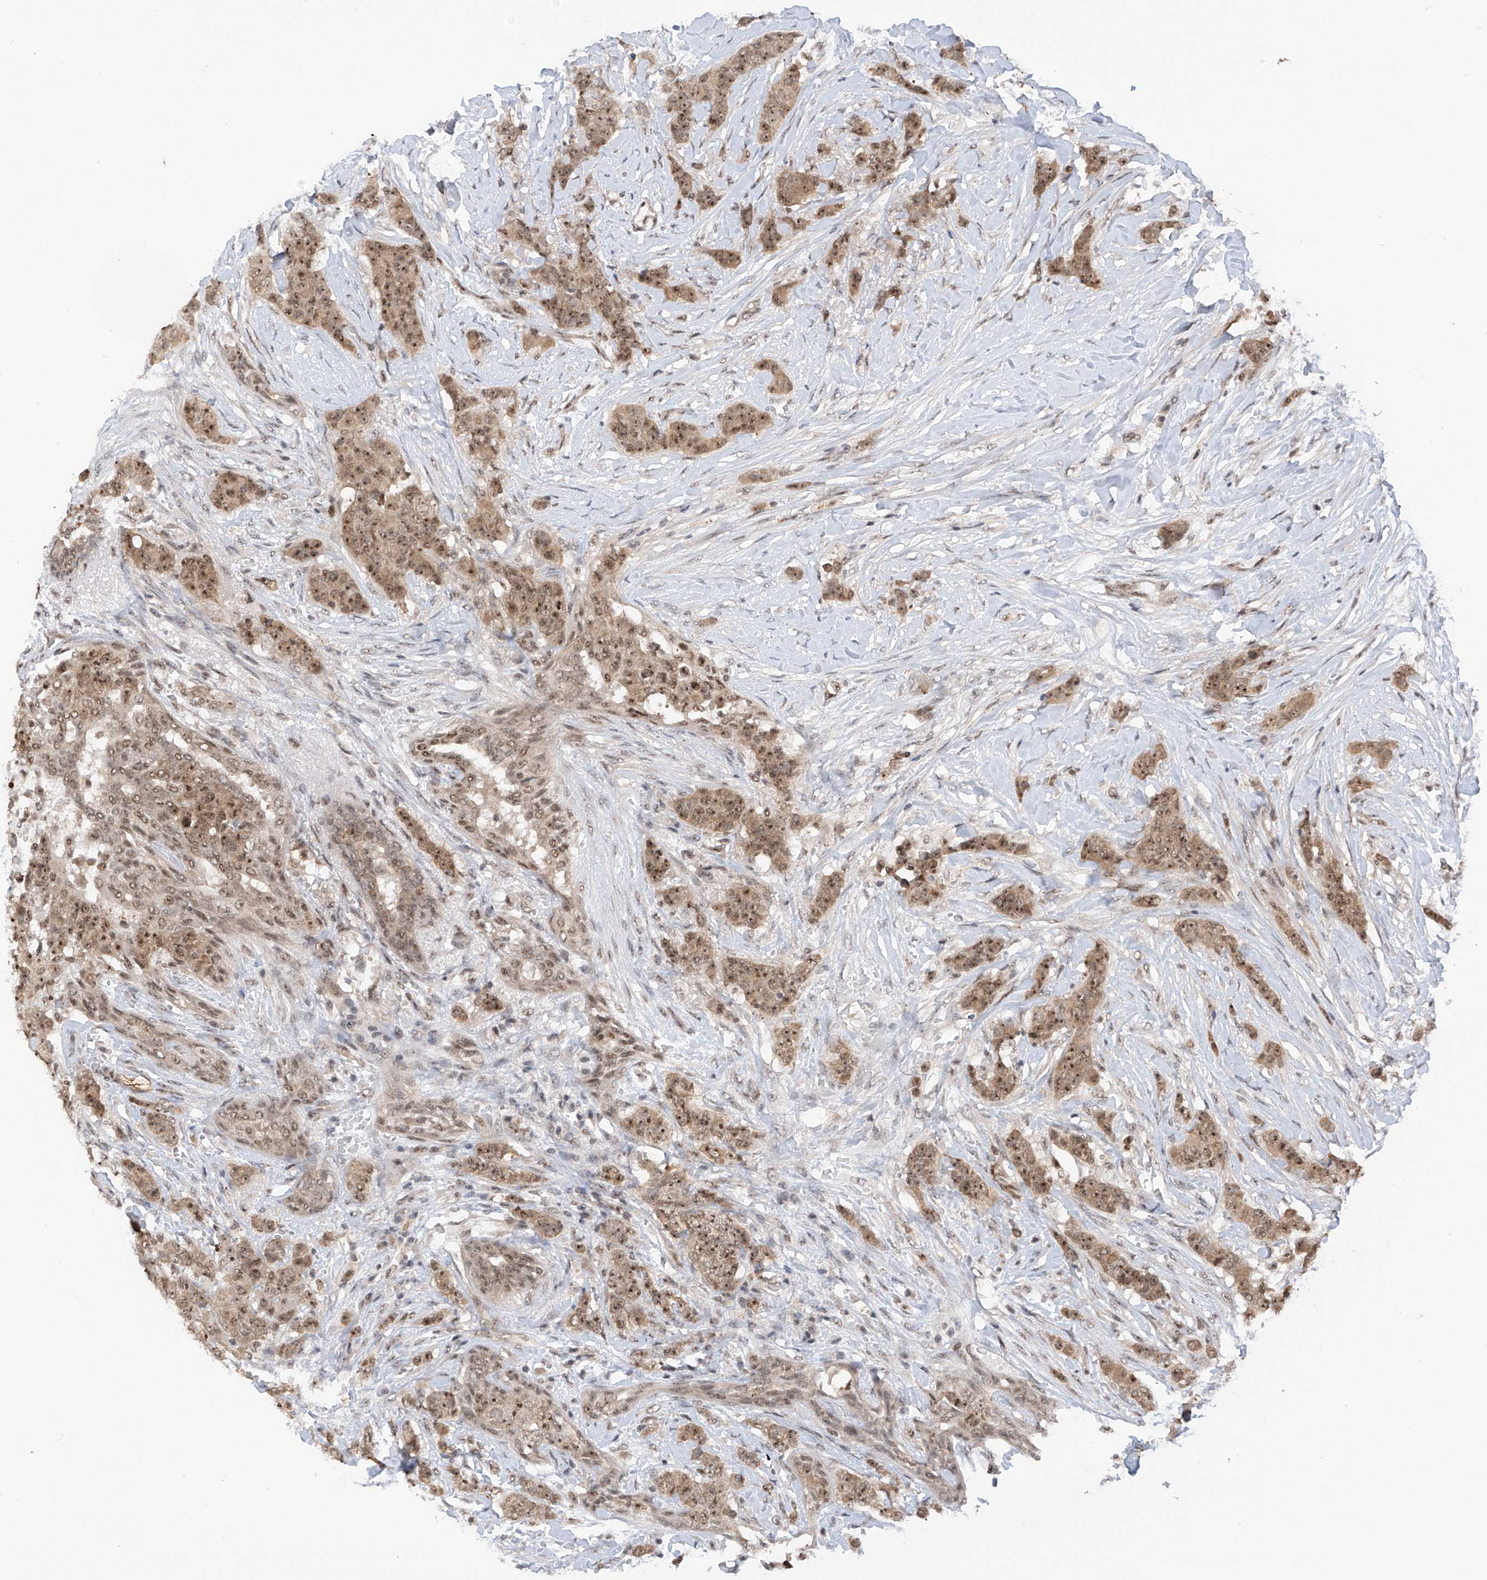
{"staining": {"intensity": "moderate", "quantity": ">75%", "location": "cytoplasmic/membranous,nuclear"}, "tissue": "breast cancer", "cell_type": "Tumor cells", "image_type": "cancer", "snomed": [{"axis": "morphology", "description": "Duct carcinoma"}, {"axis": "topography", "description": "Breast"}], "caption": "Immunohistochemistry histopathology image of neoplastic tissue: infiltrating ductal carcinoma (breast) stained using immunohistochemistry (IHC) shows medium levels of moderate protein expression localized specifically in the cytoplasmic/membranous and nuclear of tumor cells, appearing as a cytoplasmic/membranous and nuclear brown color.", "gene": "RPAIN", "patient": {"sex": "female", "age": 40}}